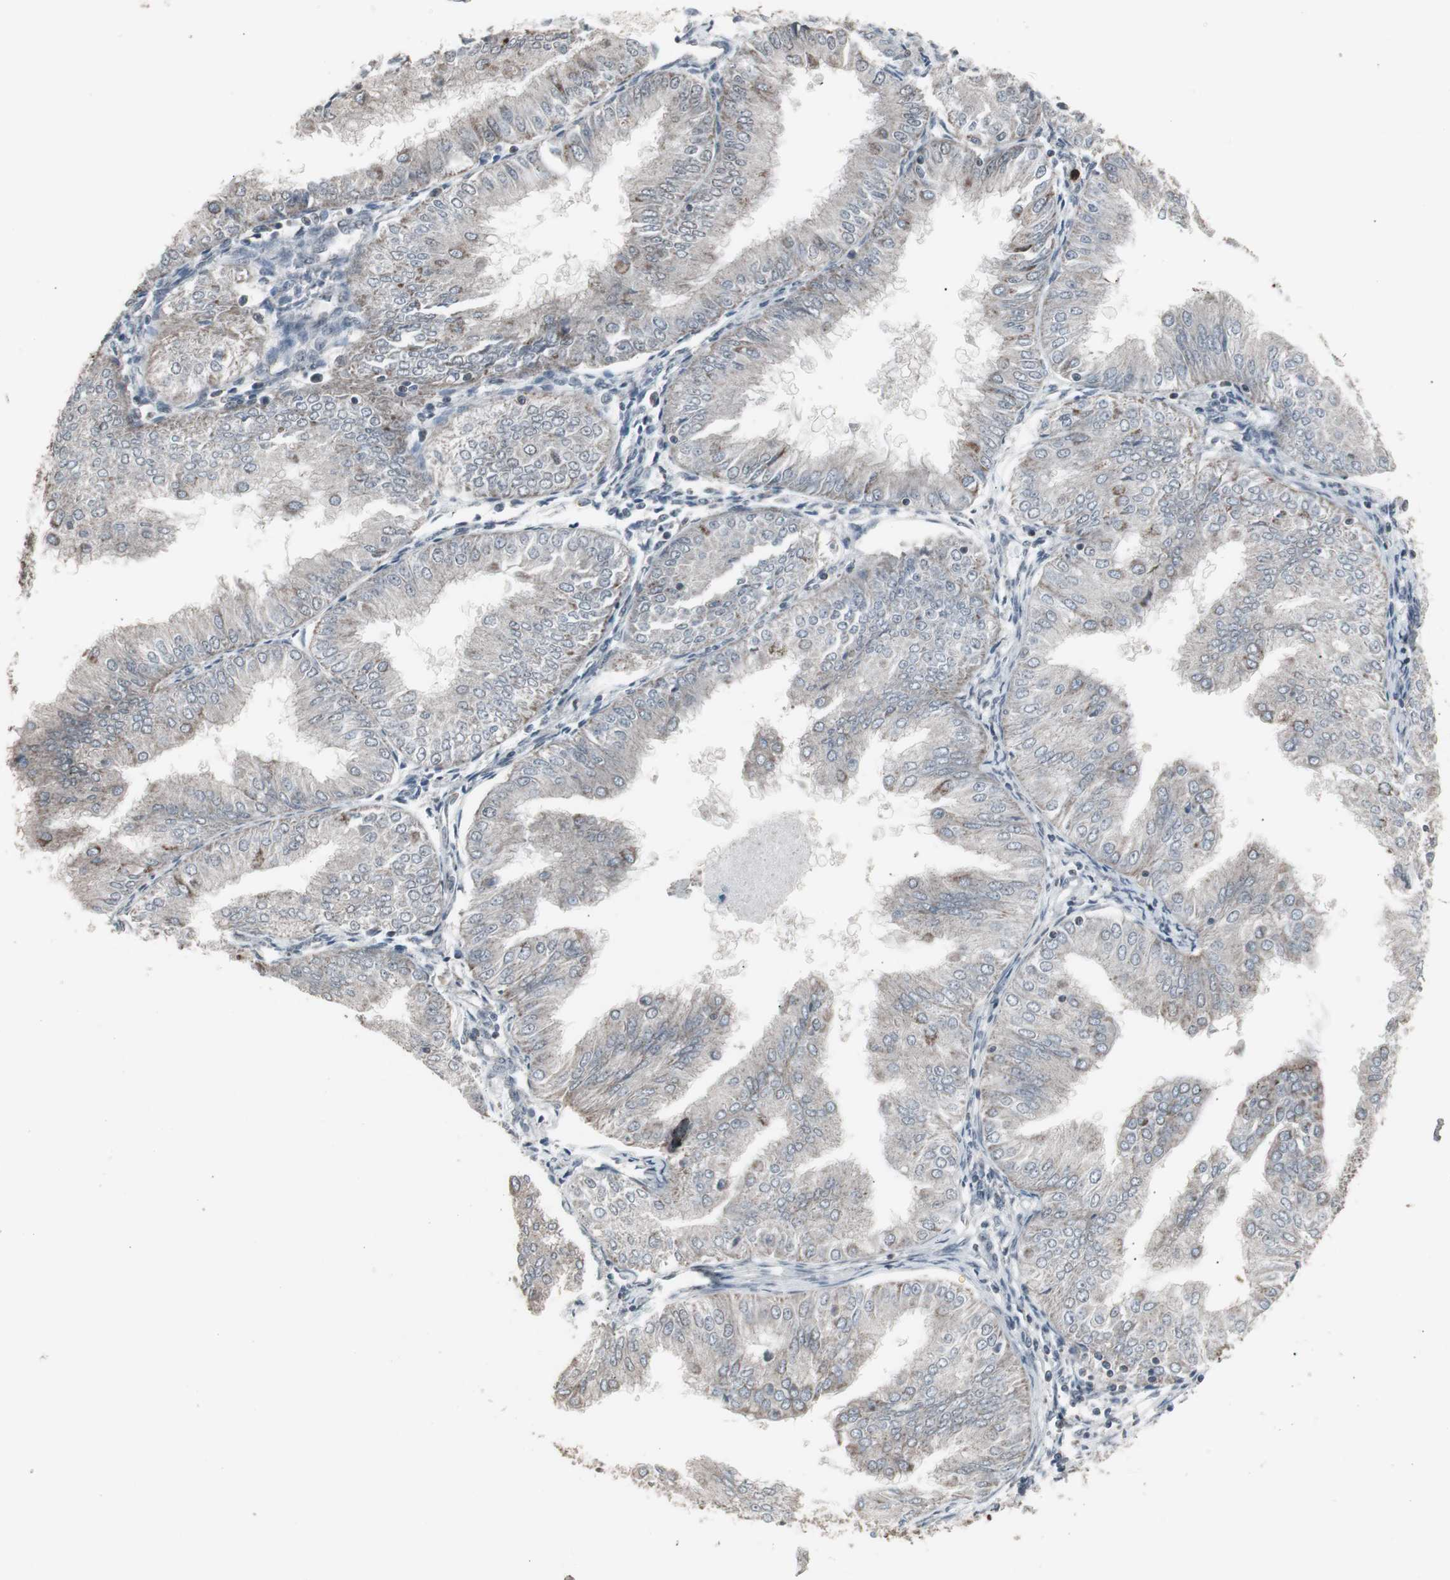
{"staining": {"intensity": "weak", "quantity": "<25%", "location": "cytoplasmic/membranous,nuclear"}, "tissue": "endometrial cancer", "cell_type": "Tumor cells", "image_type": "cancer", "snomed": [{"axis": "morphology", "description": "Adenocarcinoma, NOS"}, {"axis": "topography", "description": "Endometrium"}], "caption": "Tumor cells show no significant positivity in endometrial adenocarcinoma.", "gene": "RXRA", "patient": {"sex": "female", "age": 53}}